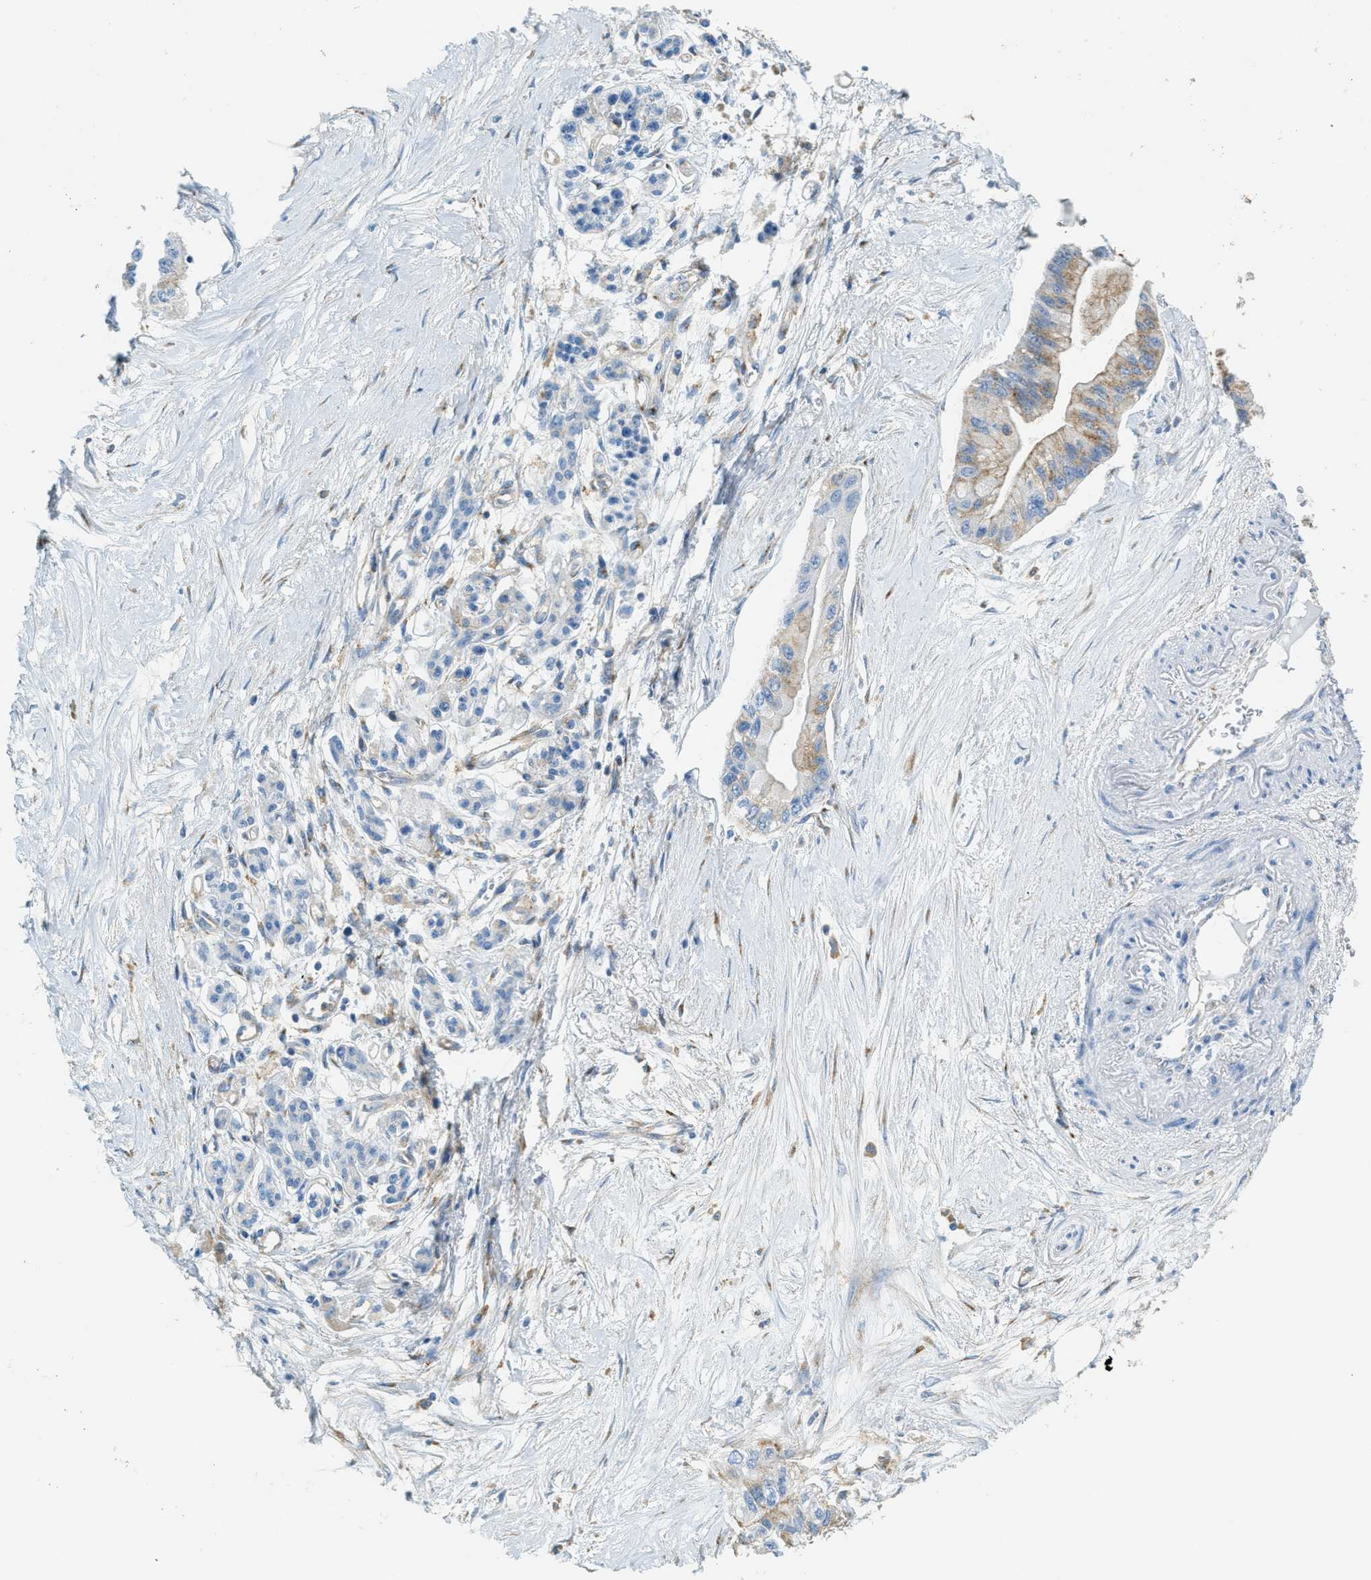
{"staining": {"intensity": "moderate", "quantity": "<25%", "location": "cytoplasmic/membranous"}, "tissue": "pancreatic cancer", "cell_type": "Tumor cells", "image_type": "cancer", "snomed": [{"axis": "morphology", "description": "Adenocarcinoma, NOS"}, {"axis": "topography", "description": "Pancreas"}], "caption": "Pancreatic cancer stained with a brown dye exhibits moderate cytoplasmic/membranous positive positivity in approximately <25% of tumor cells.", "gene": "AP2B1", "patient": {"sex": "female", "age": 77}}